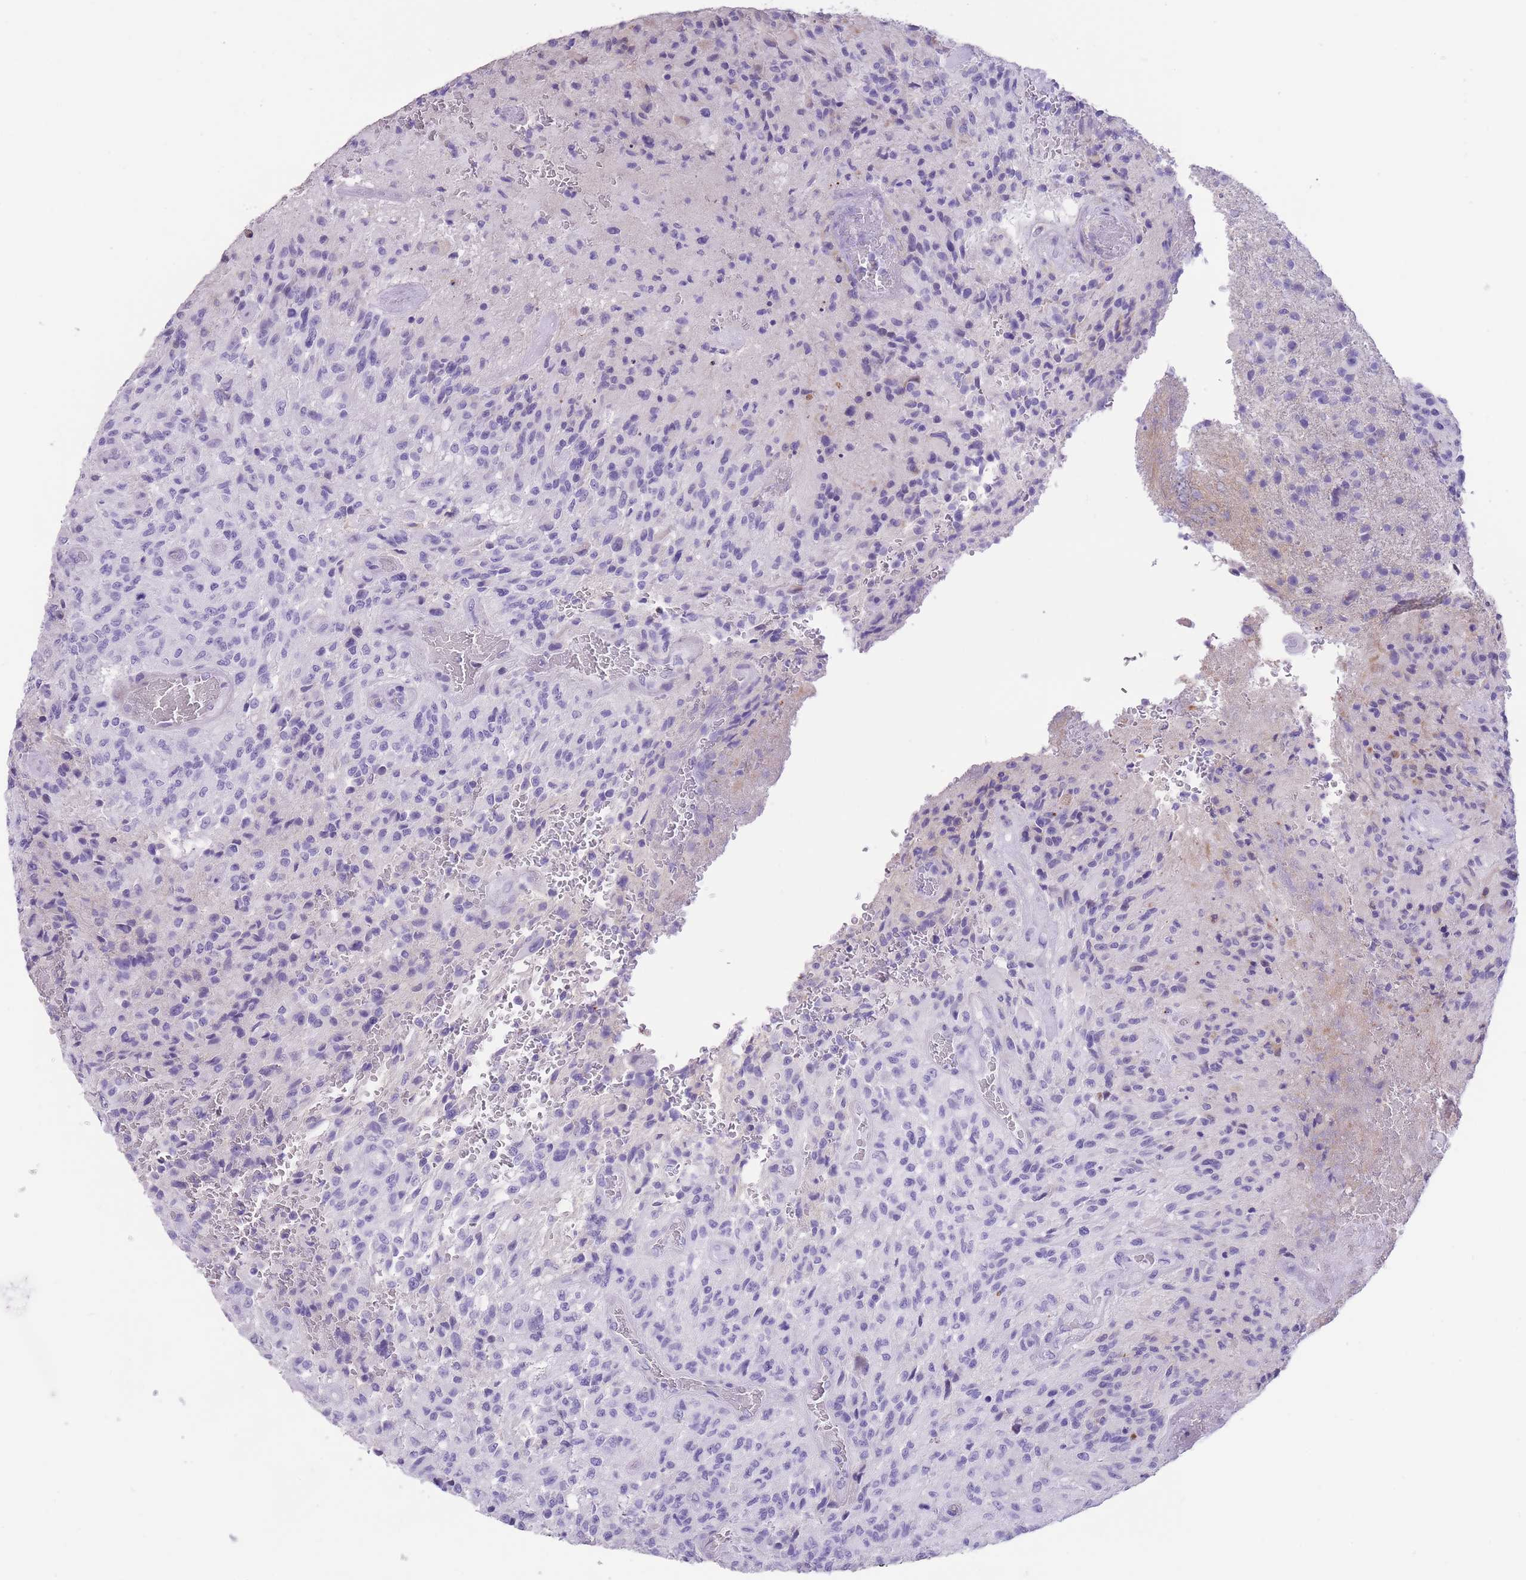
{"staining": {"intensity": "negative", "quantity": "none", "location": "none"}, "tissue": "glioma", "cell_type": "Tumor cells", "image_type": "cancer", "snomed": [{"axis": "morphology", "description": "Normal tissue, NOS"}, {"axis": "morphology", "description": "Glioma, malignant, High grade"}, {"axis": "topography", "description": "Cerebral cortex"}], "caption": "An immunohistochemistry image of glioma is shown. There is no staining in tumor cells of glioma.", "gene": "RAI2", "patient": {"sex": "male", "age": 56}}